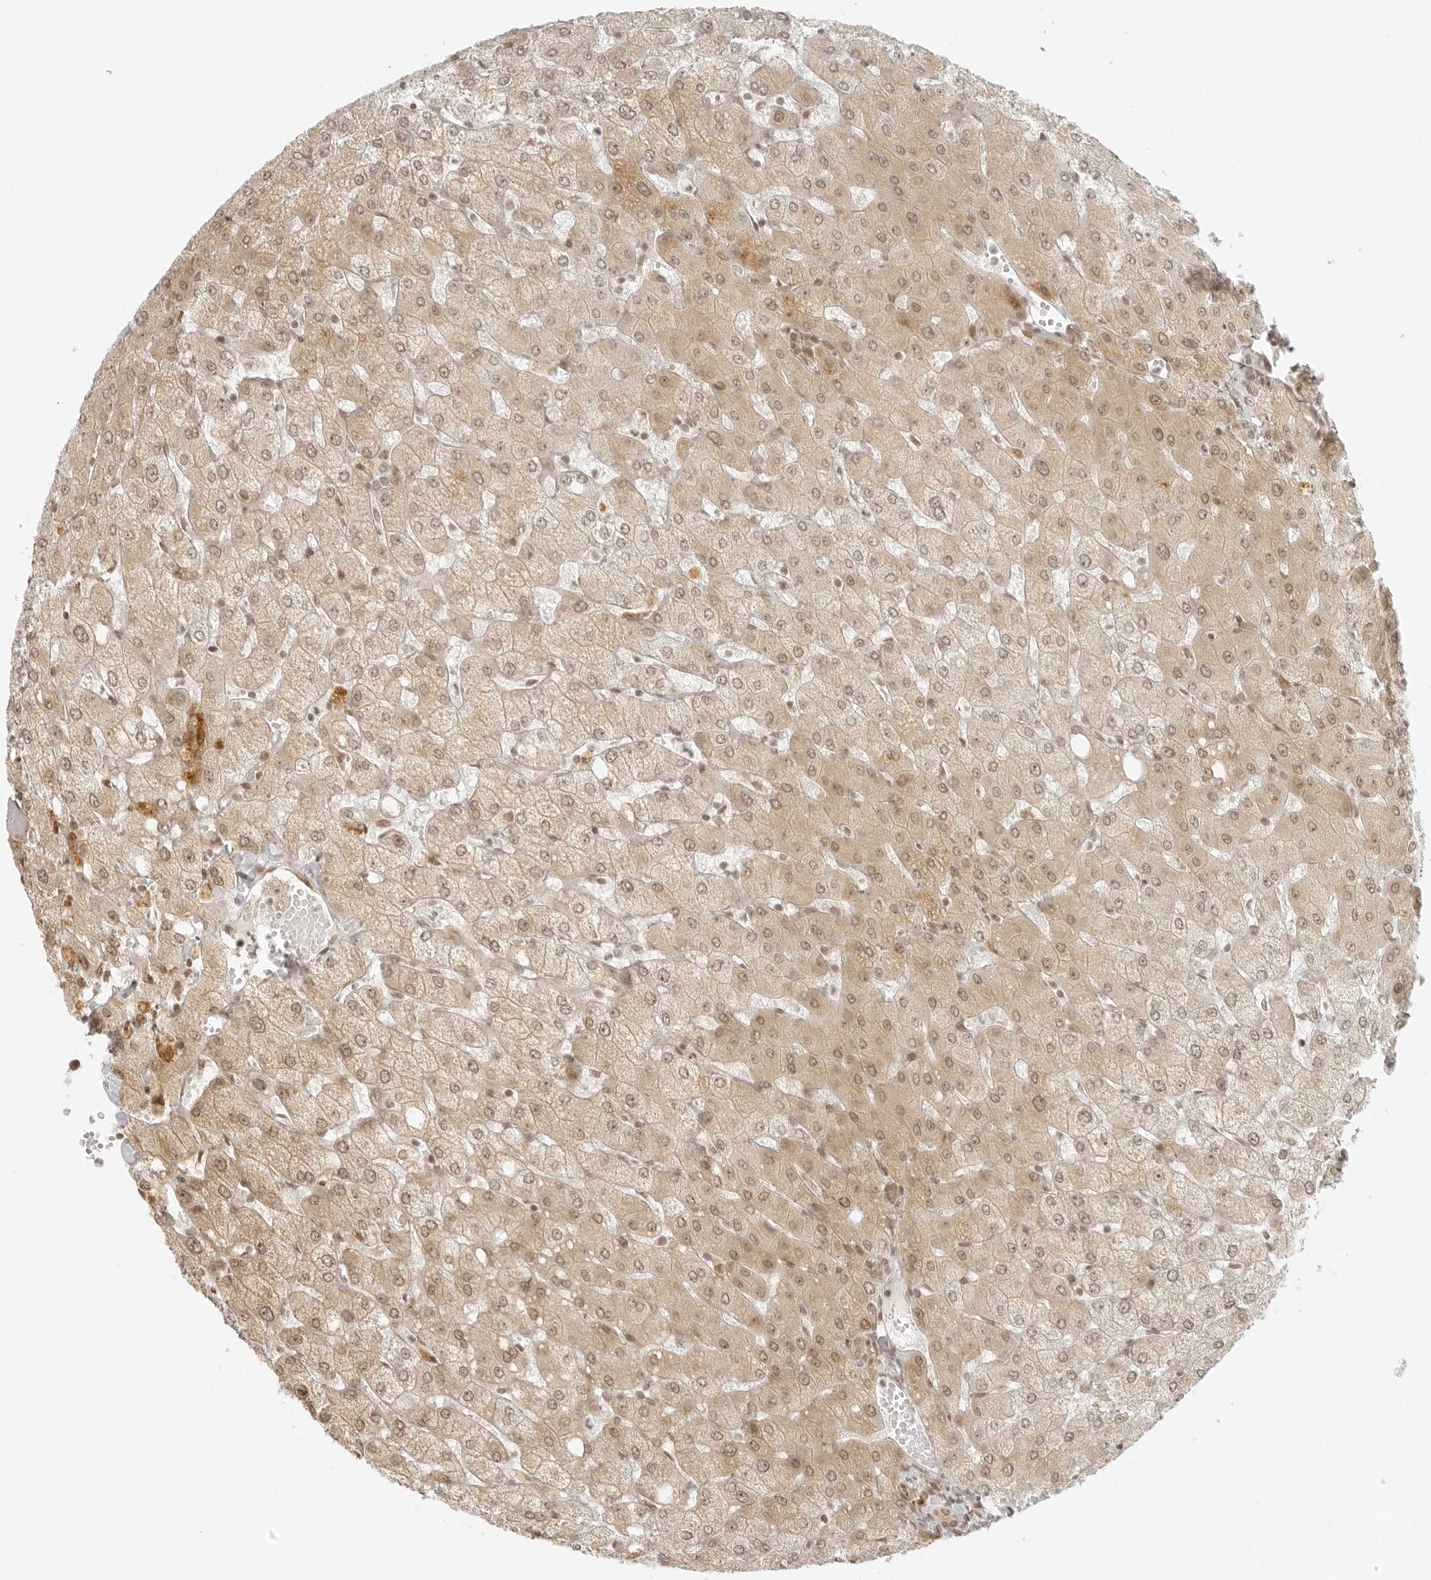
{"staining": {"intensity": "weak", "quantity": ">75%", "location": "nuclear"}, "tissue": "liver", "cell_type": "Cholangiocytes", "image_type": "normal", "snomed": [{"axis": "morphology", "description": "Normal tissue, NOS"}, {"axis": "topography", "description": "Liver"}], "caption": "Cholangiocytes exhibit low levels of weak nuclear staining in about >75% of cells in benign human liver.", "gene": "ZNF407", "patient": {"sex": "female", "age": 54}}